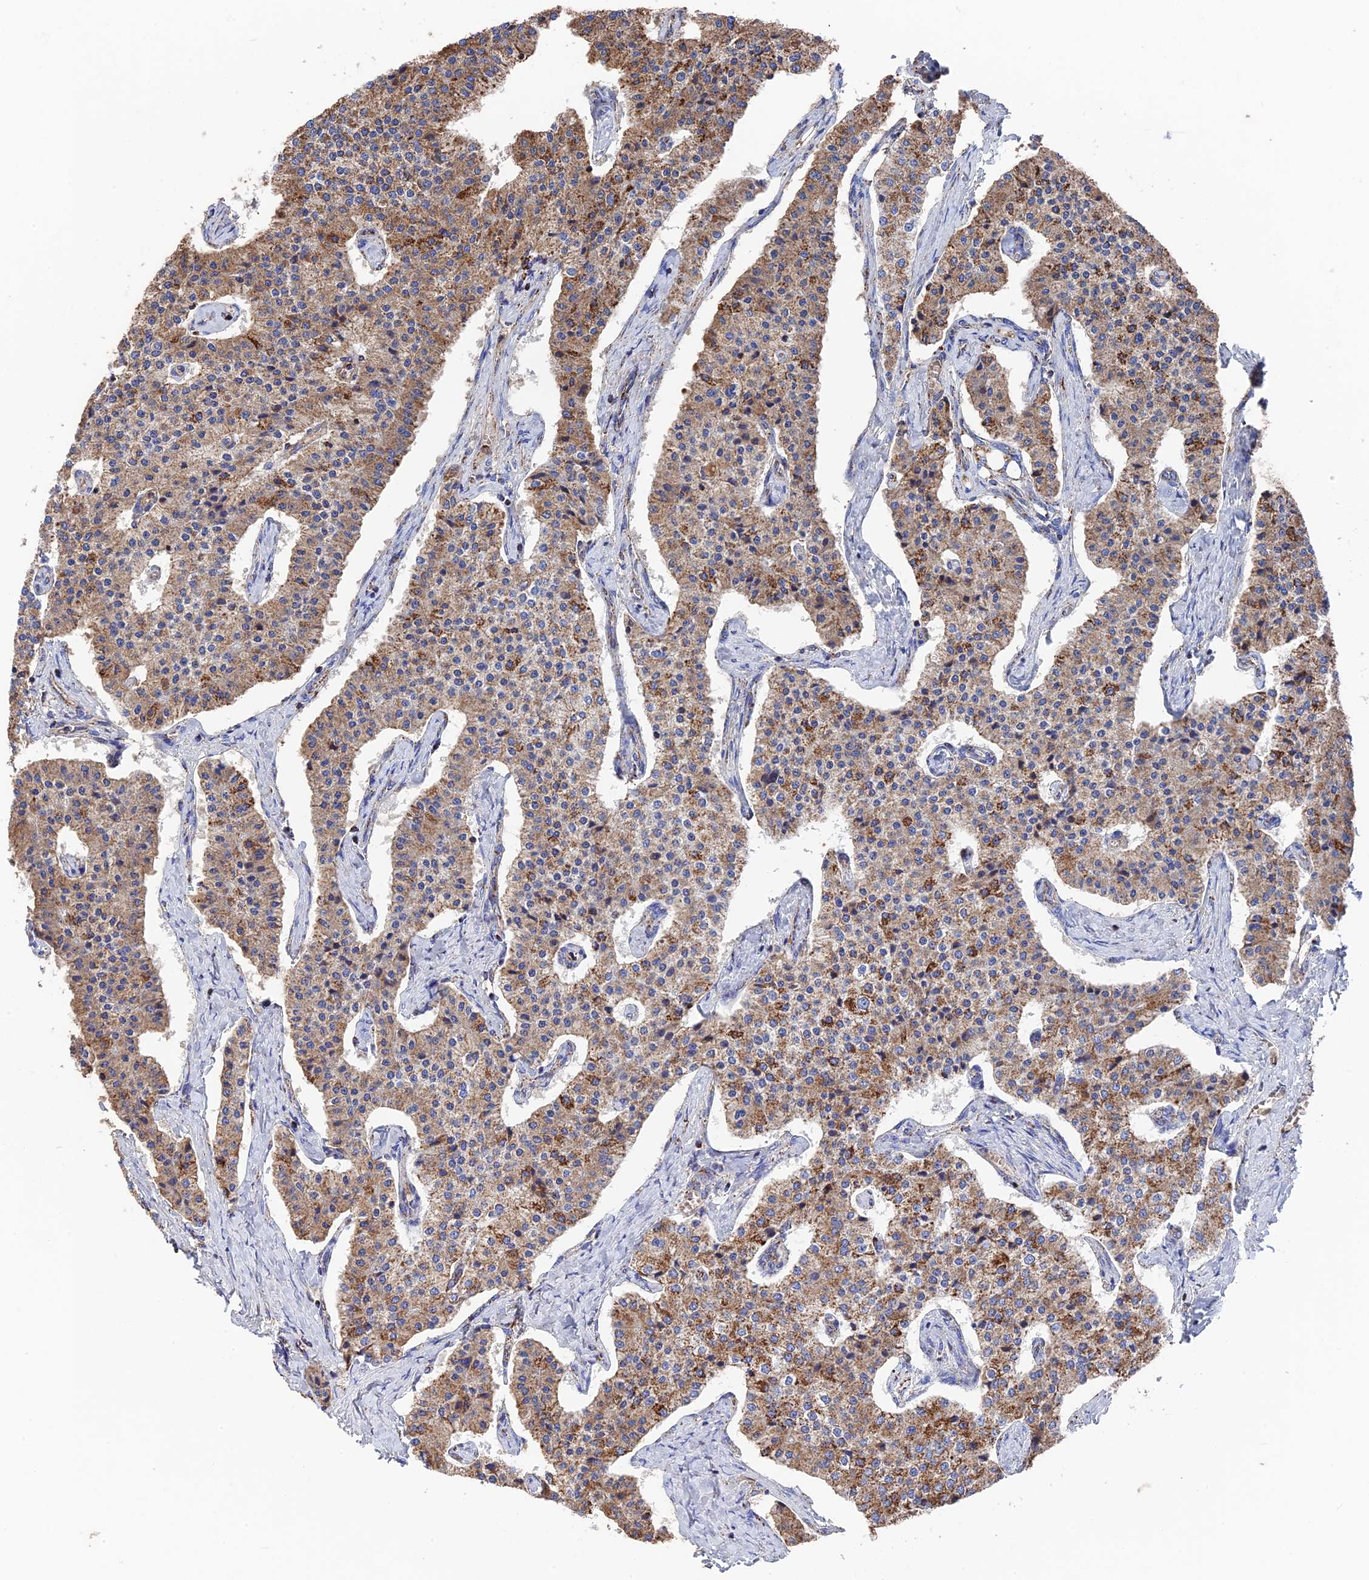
{"staining": {"intensity": "moderate", "quantity": ">75%", "location": "cytoplasmic/membranous"}, "tissue": "carcinoid", "cell_type": "Tumor cells", "image_type": "cancer", "snomed": [{"axis": "morphology", "description": "Carcinoid, malignant, NOS"}, {"axis": "topography", "description": "Colon"}], "caption": "DAB immunohistochemical staining of human carcinoid shows moderate cytoplasmic/membranous protein expression in about >75% of tumor cells.", "gene": "HAUS8", "patient": {"sex": "female", "age": 52}}